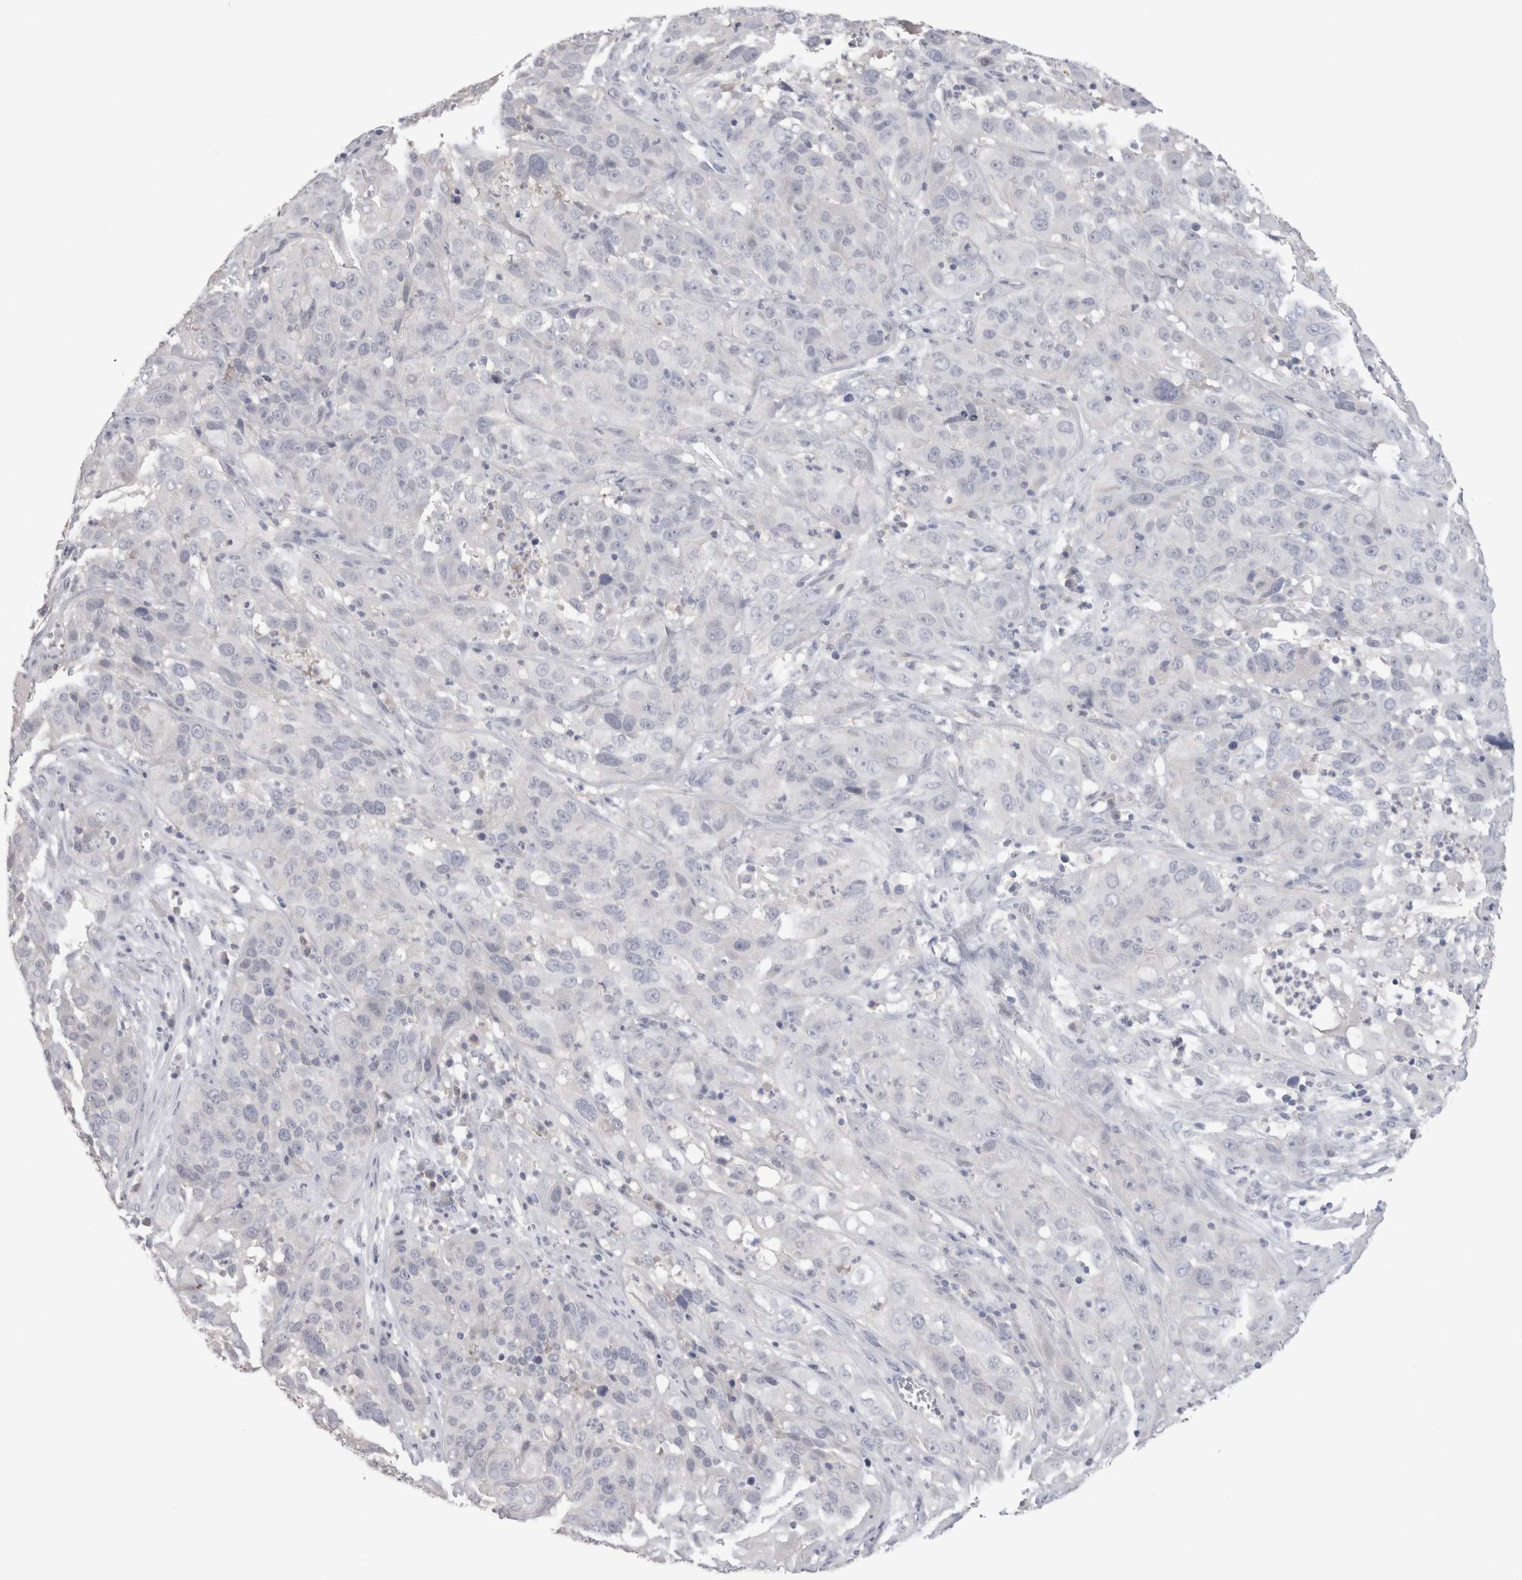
{"staining": {"intensity": "negative", "quantity": "none", "location": "none"}, "tissue": "cervical cancer", "cell_type": "Tumor cells", "image_type": "cancer", "snomed": [{"axis": "morphology", "description": "Squamous cell carcinoma, NOS"}, {"axis": "topography", "description": "Cervix"}], "caption": "Tumor cells show no significant expression in cervical cancer (squamous cell carcinoma).", "gene": "SUCNR1", "patient": {"sex": "female", "age": 32}}